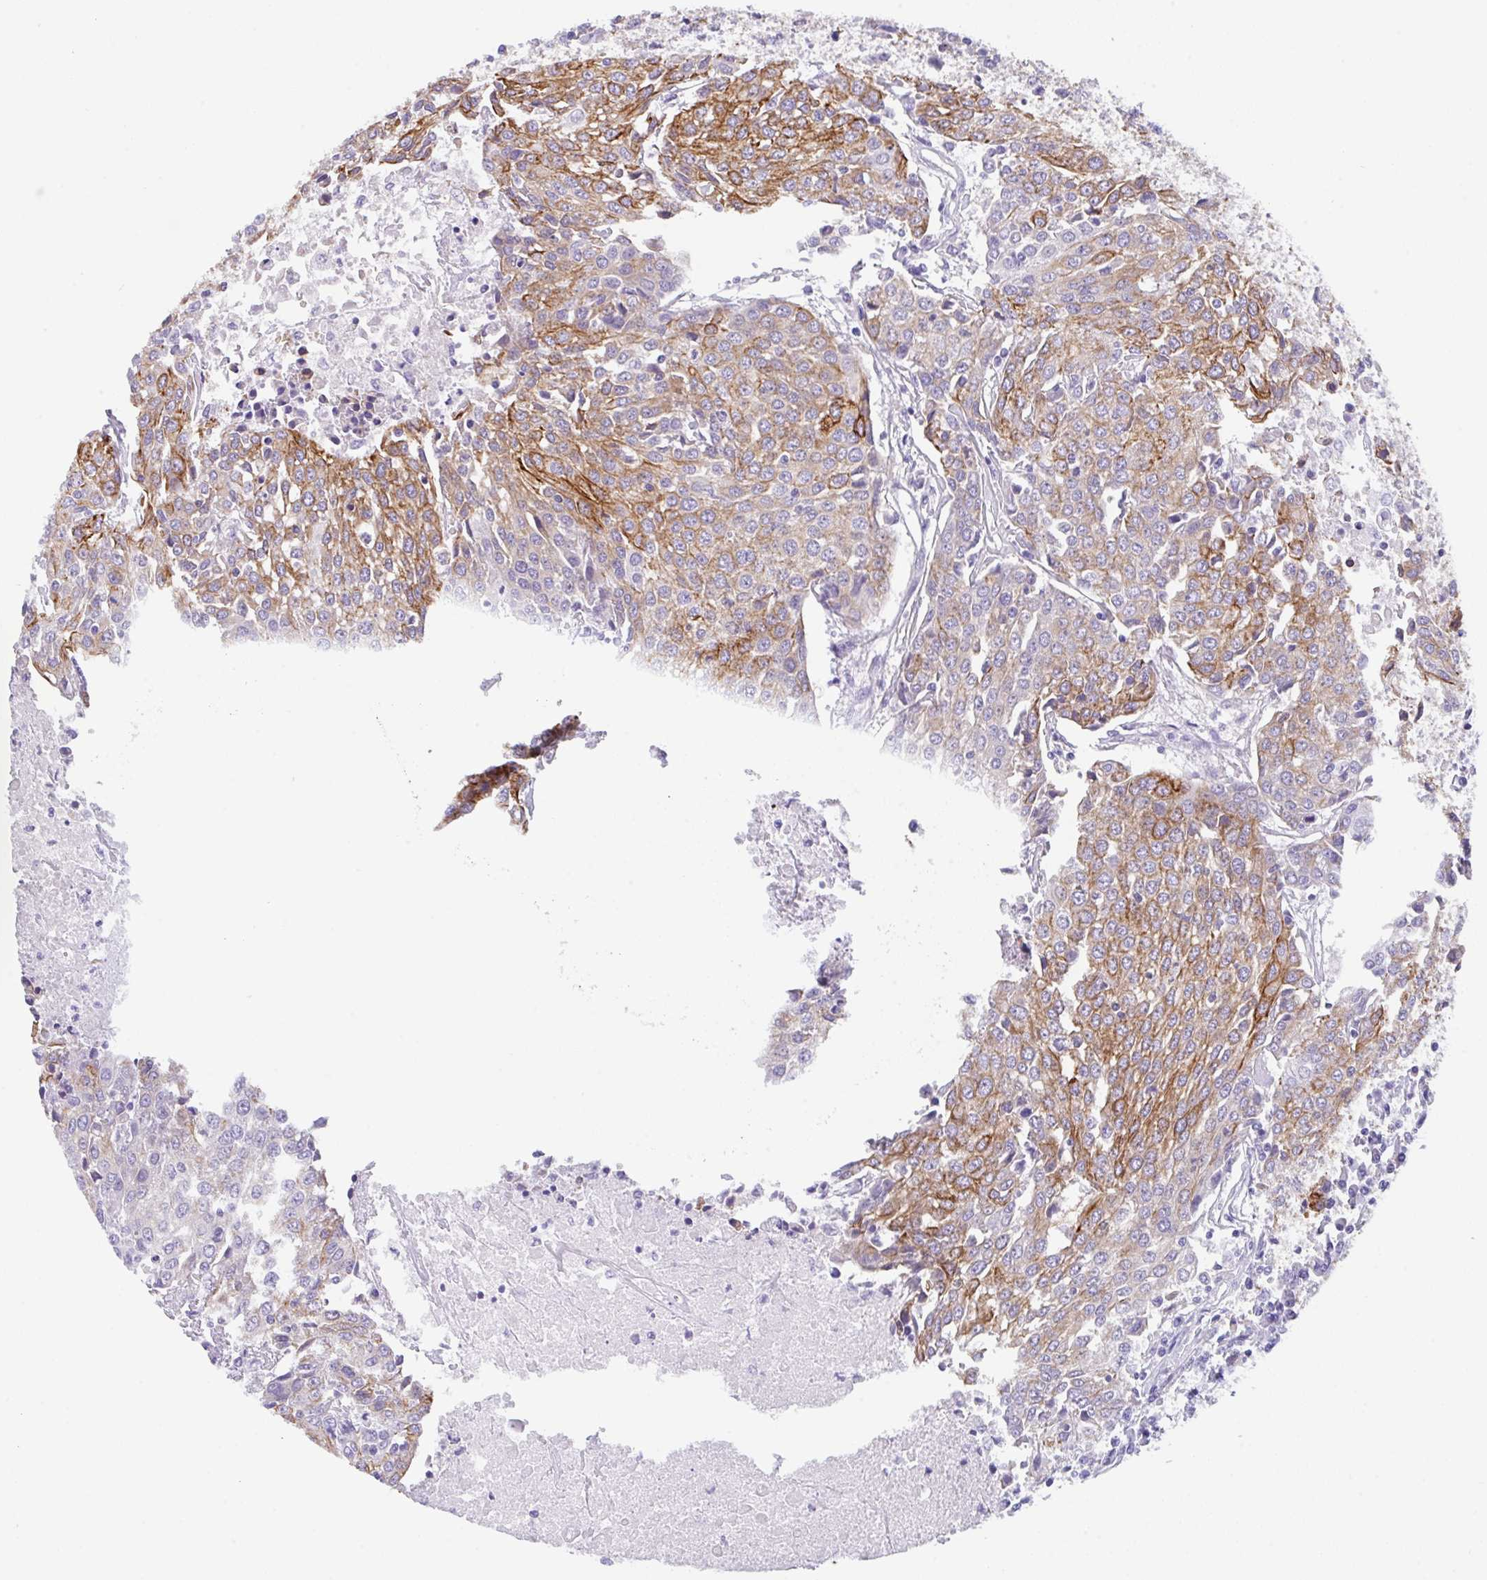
{"staining": {"intensity": "moderate", "quantity": "25%-75%", "location": "cytoplasmic/membranous"}, "tissue": "urothelial cancer", "cell_type": "Tumor cells", "image_type": "cancer", "snomed": [{"axis": "morphology", "description": "Urothelial carcinoma, High grade"}, {"axis": "topography", "description": "Urinary bladder"}], "caption": "The immunohistochemical stain highlights moderate cytoplasmic/membranous expression in tumor cells of urothelial cancer tissue. (Brightfield microscopy of DAB IHC at high magnification).", "gene": "TRAF4", "patient": {"sex": "female", "age": 85}}